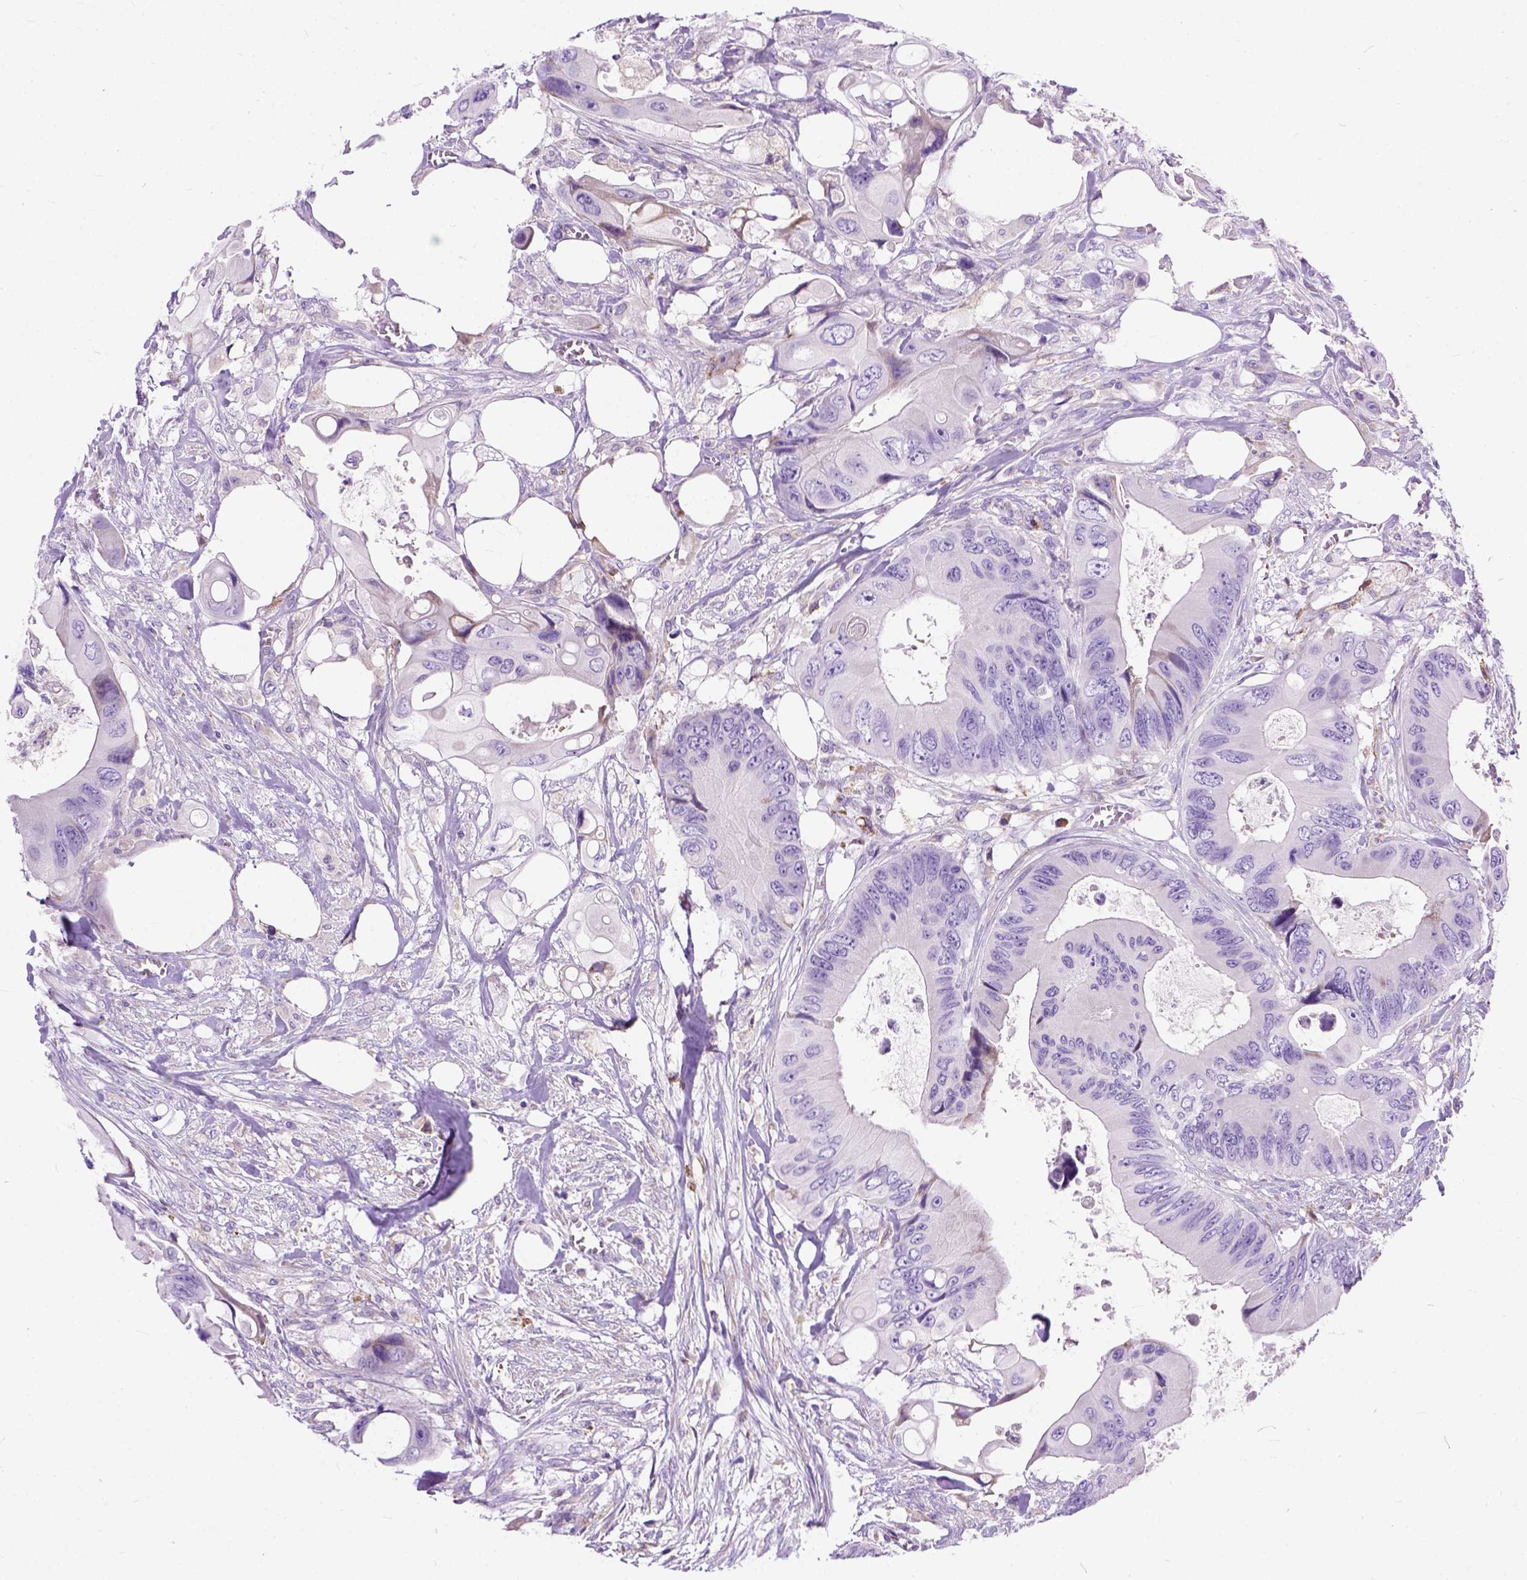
{"staining": {"intensity": "negative", "quantity": "none", "location": "none"}, "tissue": "colorectal cancer", "cell_type": "Tumor cells", "image_type": "cancer", "snomed": [{"axis": "morphology", "description": "Adenocarcinoma, NOS"}, {"axis": "topography", "description": "Rectum"}], "caption": "High magnification brightfield microscopy of colorectal cancer stained with DAB (3,3'-diaminobenzidine) (brown) and counterstained with hematoxylin (blue): tumor cells show no significant positivity.", "gene": "PLK4", "patient": {"sex": "male", "age": 63}}